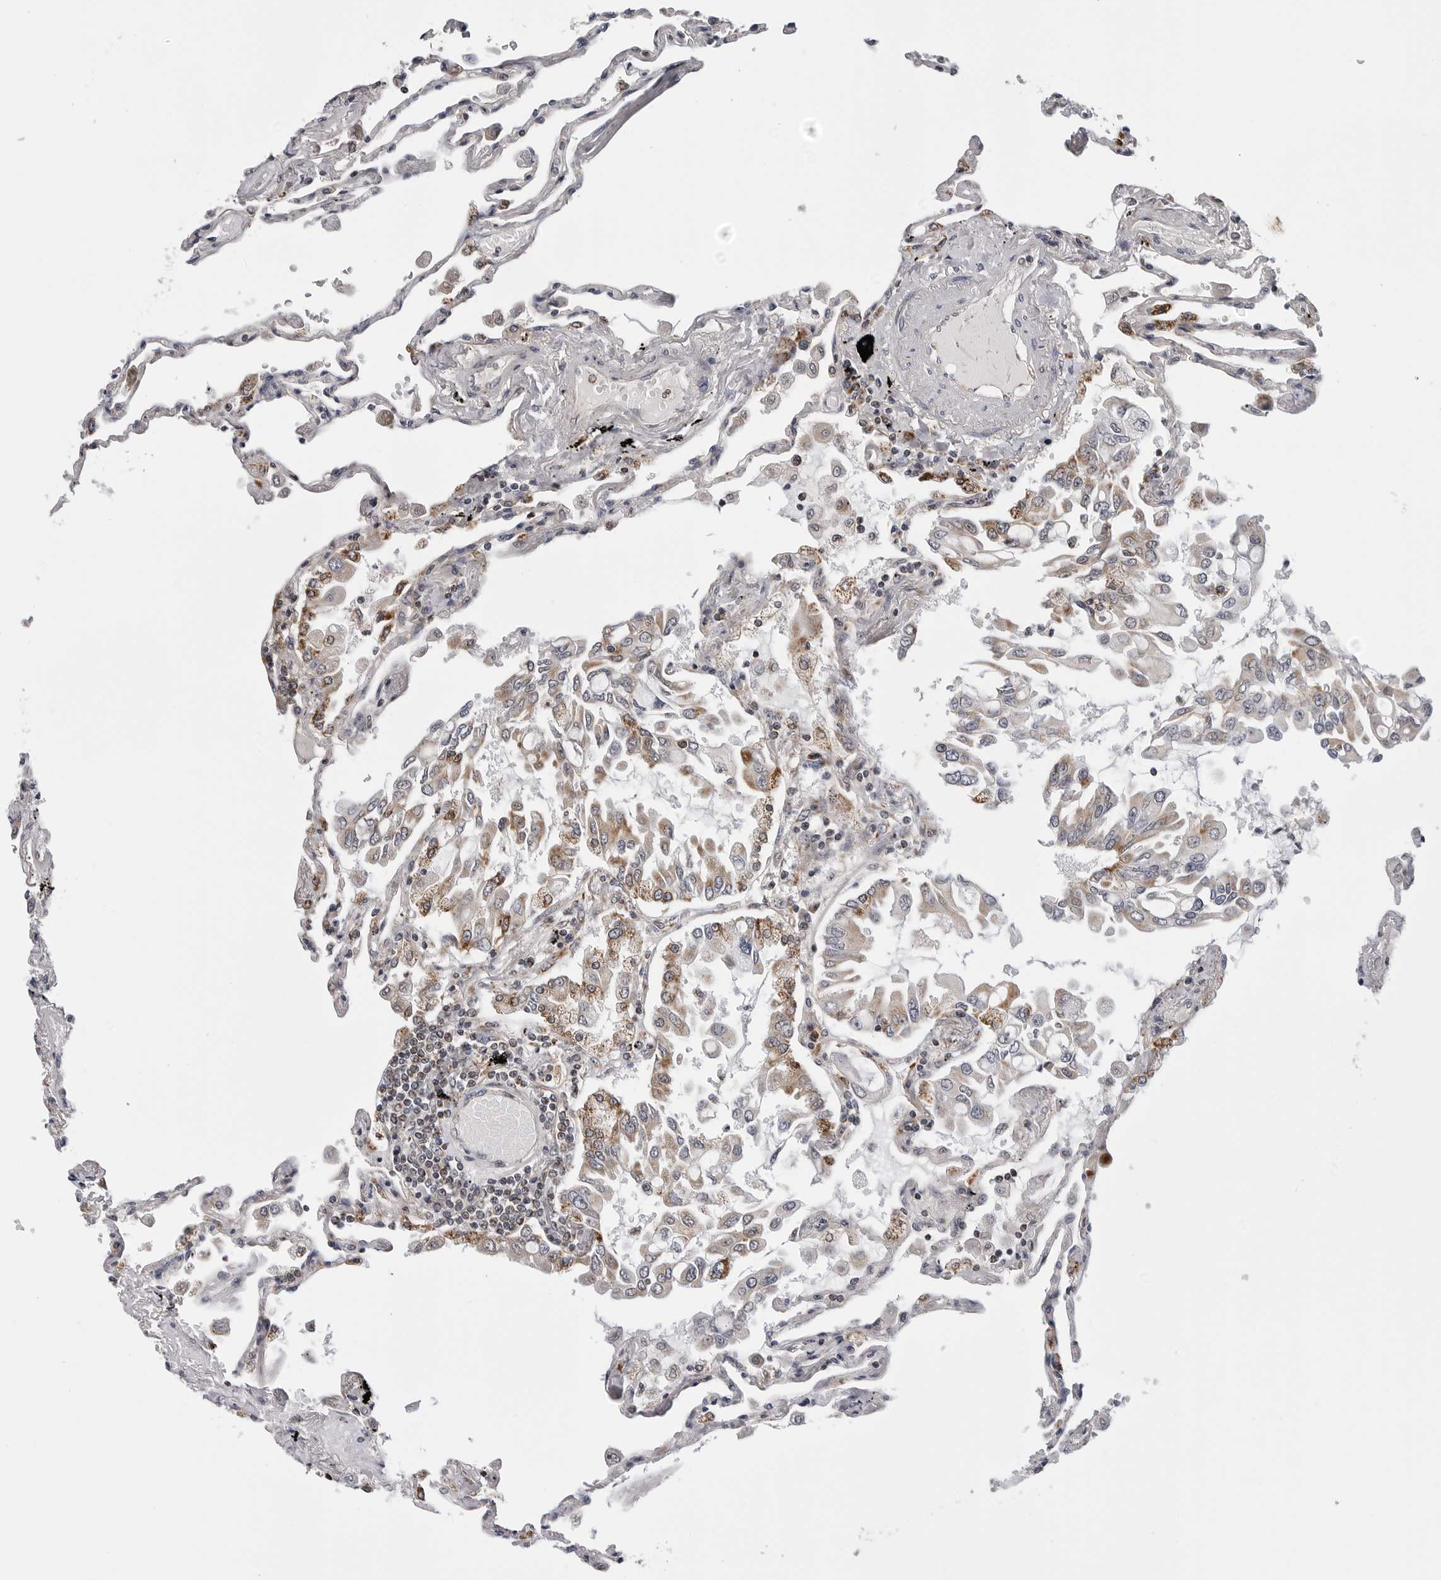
{"staining": {"intensity": "weak", "quantity": "<25%", "location": "cytoplasmic/membranous"}, "tissue": "lung", "cell_type": "Alveolar cells", "image_type": "normal", "snomed": [{"axis": "morphology", "description": "Normal tissue, NOS"}, {"axis": "topography", "description": "Lung"}], "caption": "DAB (3,3'-diaminobenzidine) immunohistochemical staining of normal human lung exhibits no significant staining in alveolar cells.", "gene": "CDK20", "patient": {"sex": "female", "age": 67}}